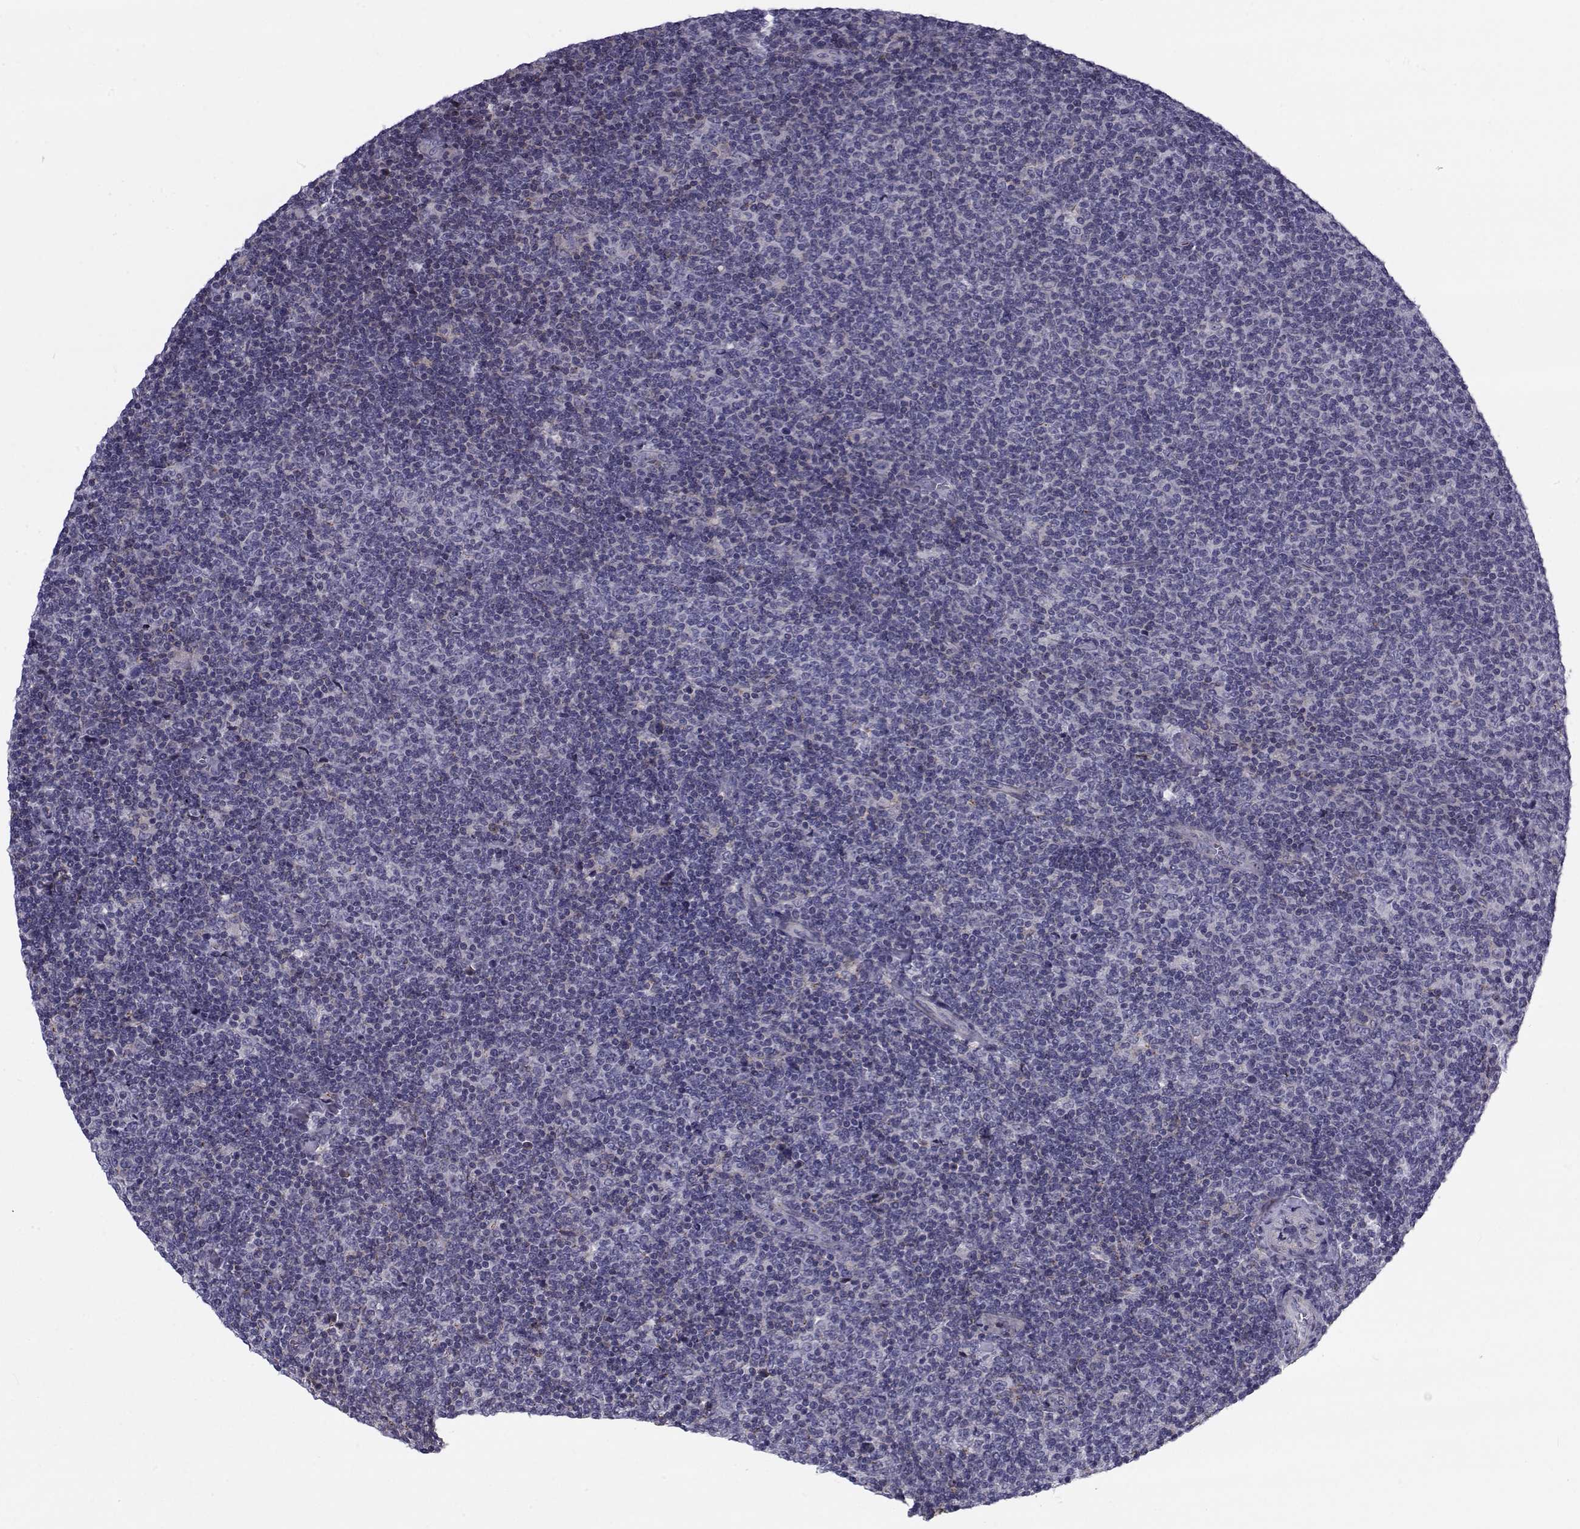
{"staining": {"intensity": "negative", "quantity": "none", "location": "none"}, "tissue": "lymphoma", "cell_type": "Tumor cells", "image_type": "cancer", "snomed": [{"axis": "morphology", "description": "Malignant lymphoma, non-Hodgkin's type, Low grade"}, {"axis": "topography", "description": "Lymph node"}], "caption": "Immunohistochemical staining of malignant lymphoma, non-Hodgkin's type (low-grade) exhibits no significant expression in tumor cells.", "gene": "LRRC27", "patient": {"sex": "male", "age": 52}}